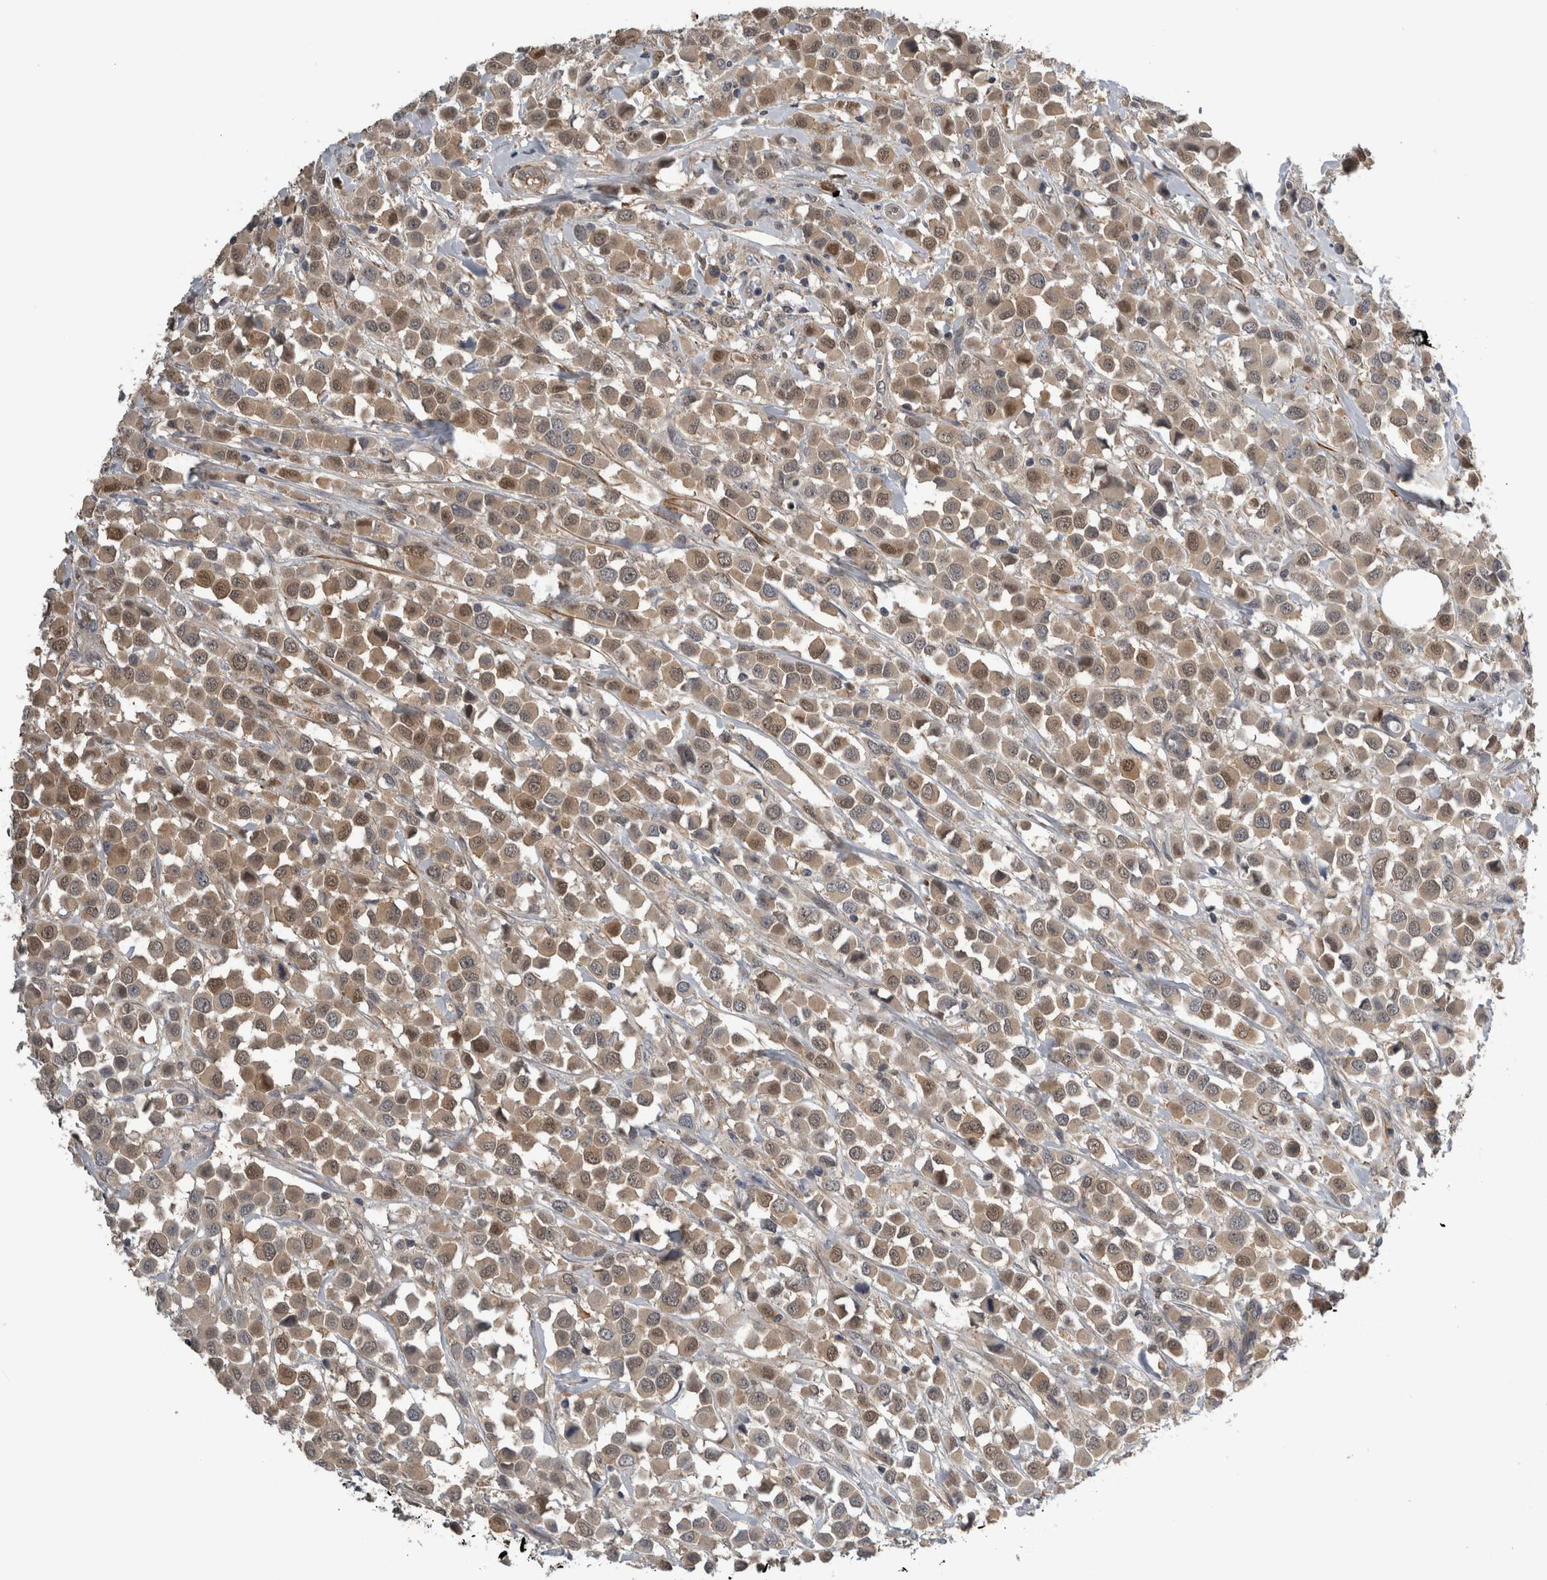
{"staining": {"intensity": "moderate", "quantity": ">75%", "location": "cytoplasmic/membranous,nuclear"}, "tissue": "breast cancer", "cell_type": "Tumor cells", "image_type": "cancer", "snomed": [{"axis": "morphology", "description": "Duct carcinoma"}, {"axis": "topography", "description": "Breast"}], "caption": "About >75% of tumor cells in human breast cancer (invasive ductal carcinoma) display moderate cytoplasmic/membranous and nuclear protein positivity as visualized by brown immunohistochemical staining.", "gene": "NAPRT", "patient": {"sex": "female", "age": 61}}